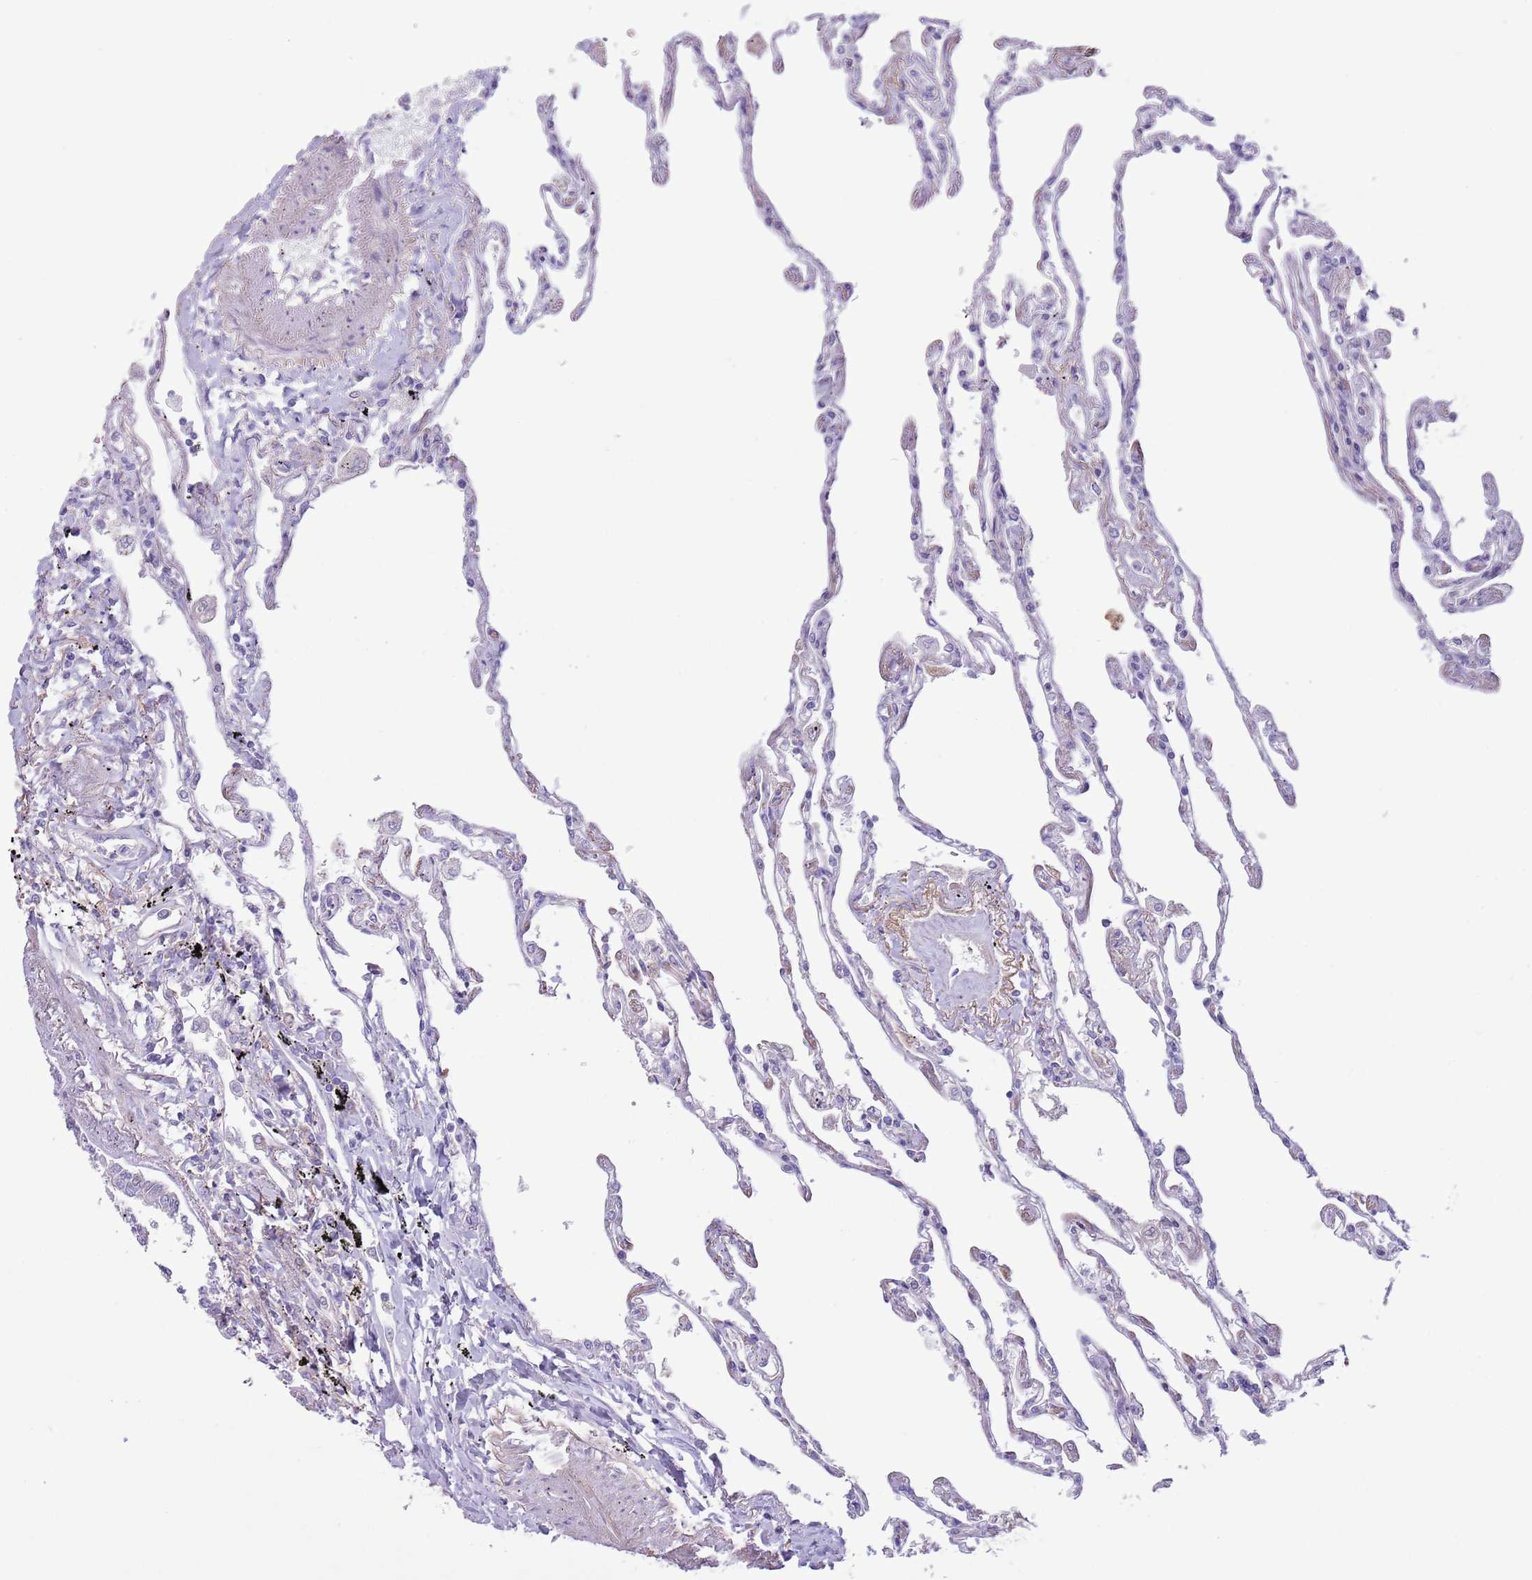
{"staining": {"intensity": "negative", "quantity": "none", "location": "none"}, "tissue": "lung", "cell_type": "Alveolar cells", "image_type": "normal", "snomed": [{"axis": "morphology", "description": "Normal tissue, NOS"}, {"axis": "topography", "description": "Lung"}], "caption": "Benign lung was stained to show a protein in brown. There is no significant expression in alveolar cells. The staining is performed using DAB brown chromogen with nuclei counter-stained in using hematoxylin.", "gene": "CFH", "patient": {"sex": "female", "age": 67}}